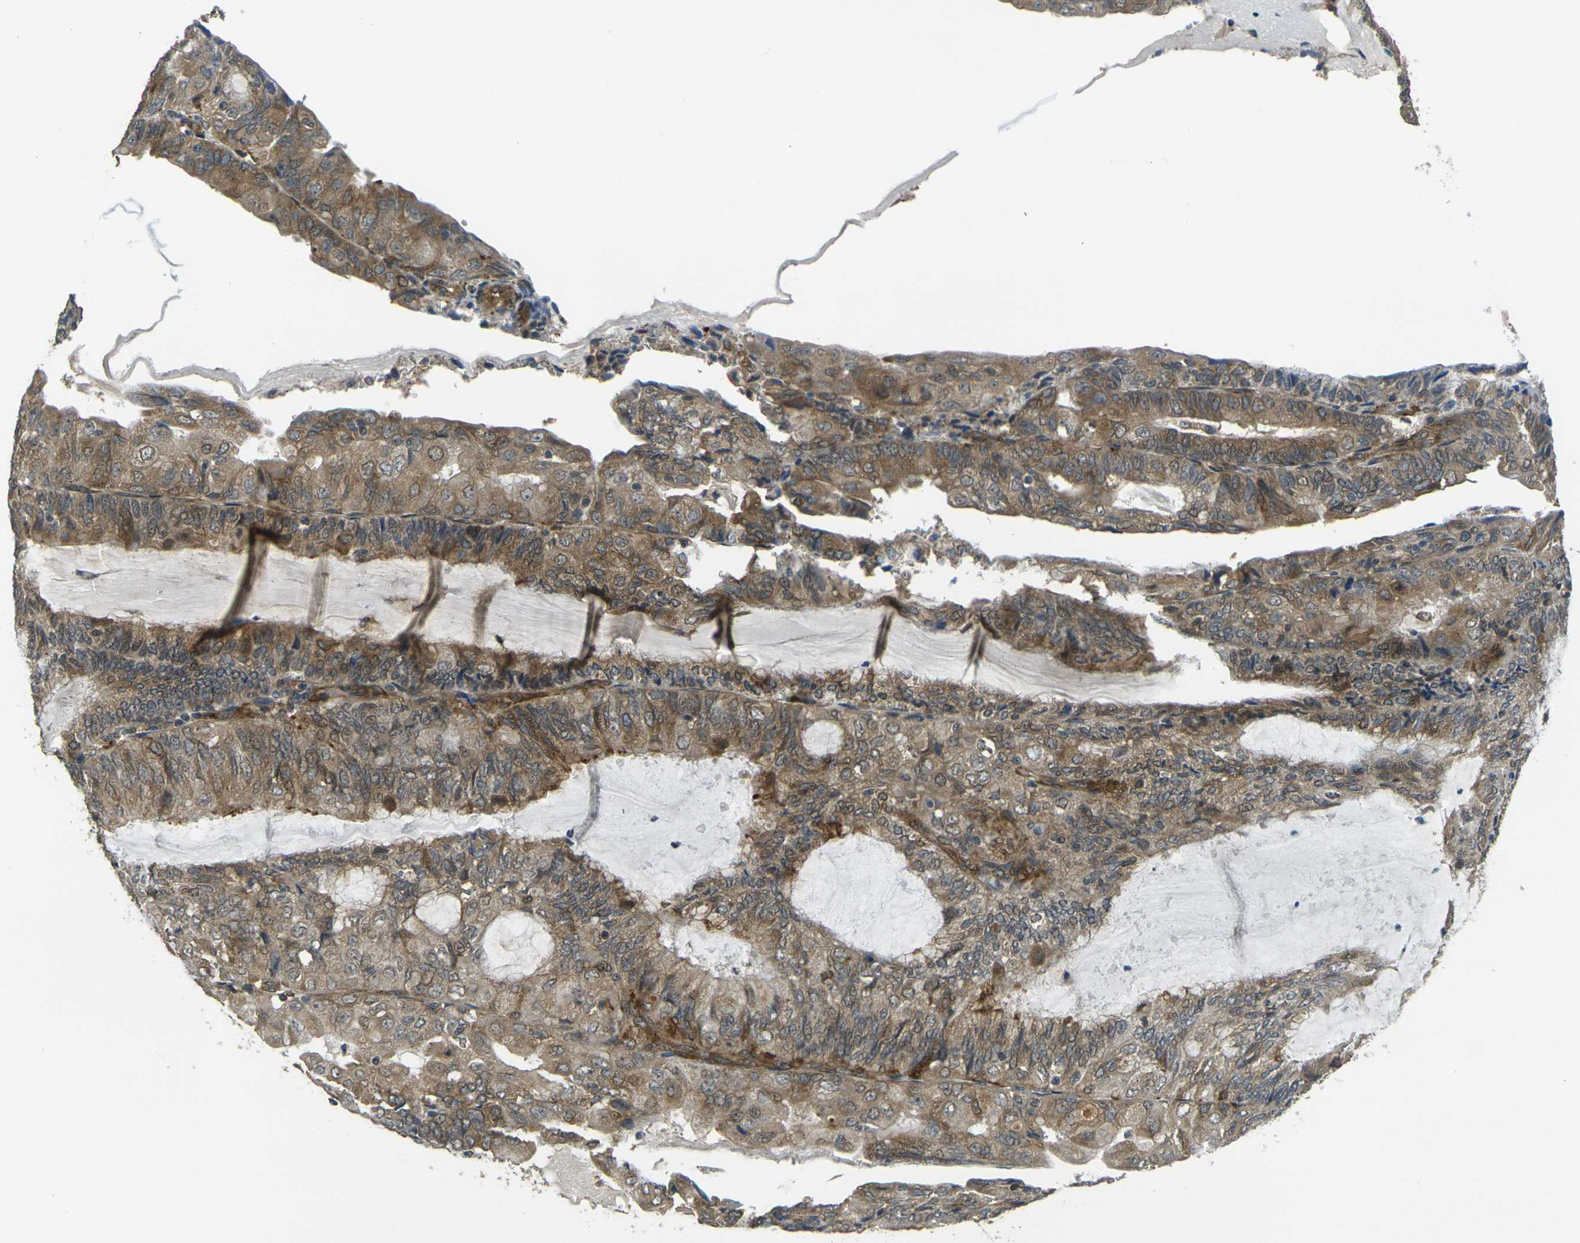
{"staining": {"intensity": "moderate", "quantity": ">75%", "location": "cytoplasmic/membranous"}, "tissue": "endometrial cancer", "cell_type": "Tumor cells", "image_type": "cancer", "snomed": [{"axis": "morphology", "description": "Adenocarcinoma, NOS"}, {"axis": "topography", "description": "Endometrium"}], "caption": "The histopathology image demonstrates staining of adenocarcinoma (endometrial), revealing moderate cytoplasmic/membranous protein staining (brown color) within tumor cells. (brown staining indicates protein expression, while blue staining denotes nuclei).", "gene": "FUT11", "patient": {"sex": "female", "age": 81}}